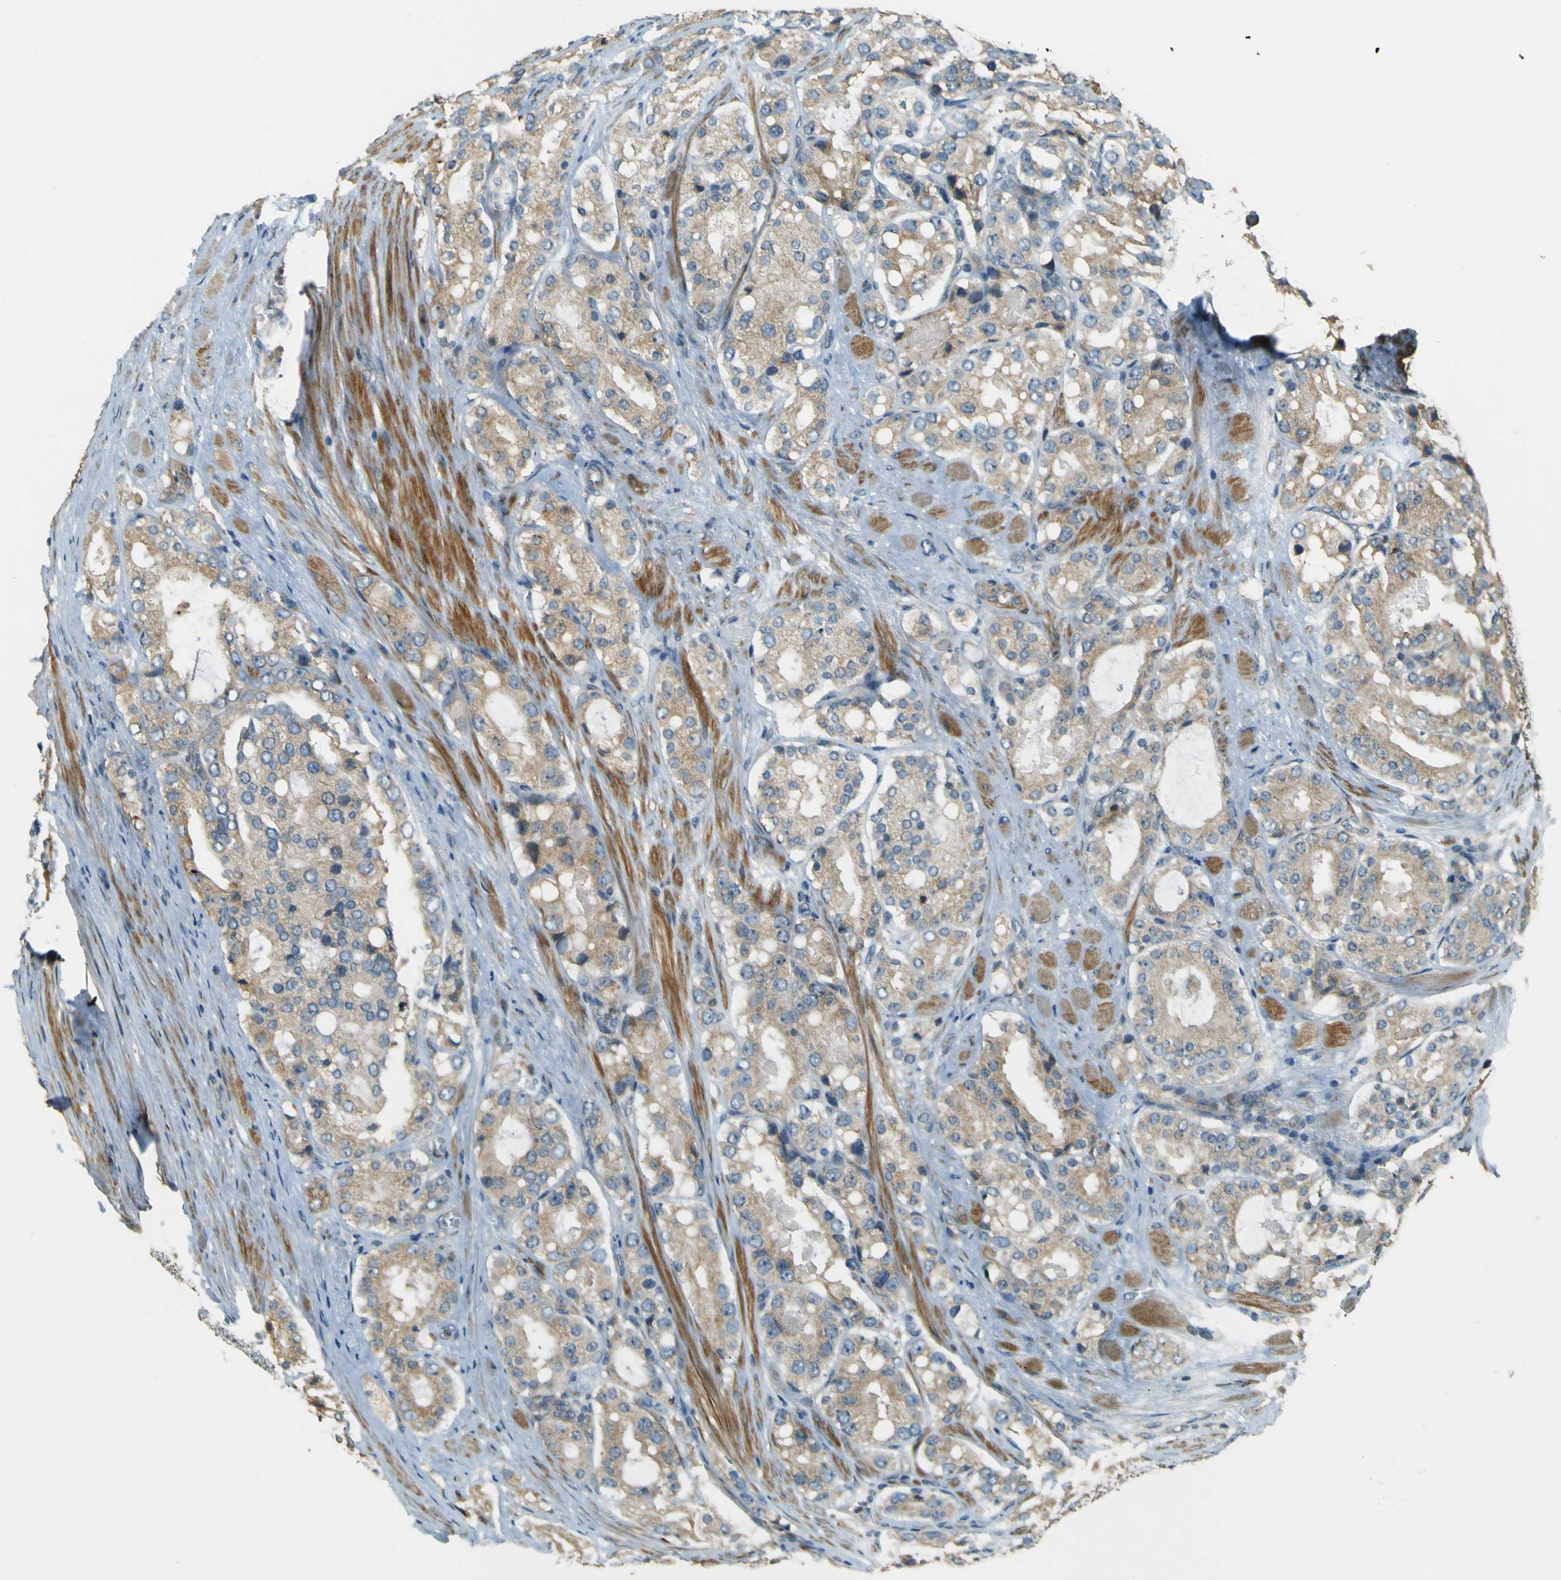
{"staining": {"intensity": "weak", "quantity": ">75%", "location": "cytoplasmic/membranous"}, "tissue": "prostate cancer", "cell_type": "Tumor cells", "image_type": "cancer", "snomed": [{"axis": "morphology", "description": "Adenocarcinoma, High grade"}, {"axis": "topography", "description": "Prostate"}], "caption": "This image shows IHC staining of human prostate cancer, with low weak cytoplasmic/membranous positivity in approximately >75% of tumor cells.", "gene": "LPCAT1", "patient": {"sex": "male", "age": 65}}